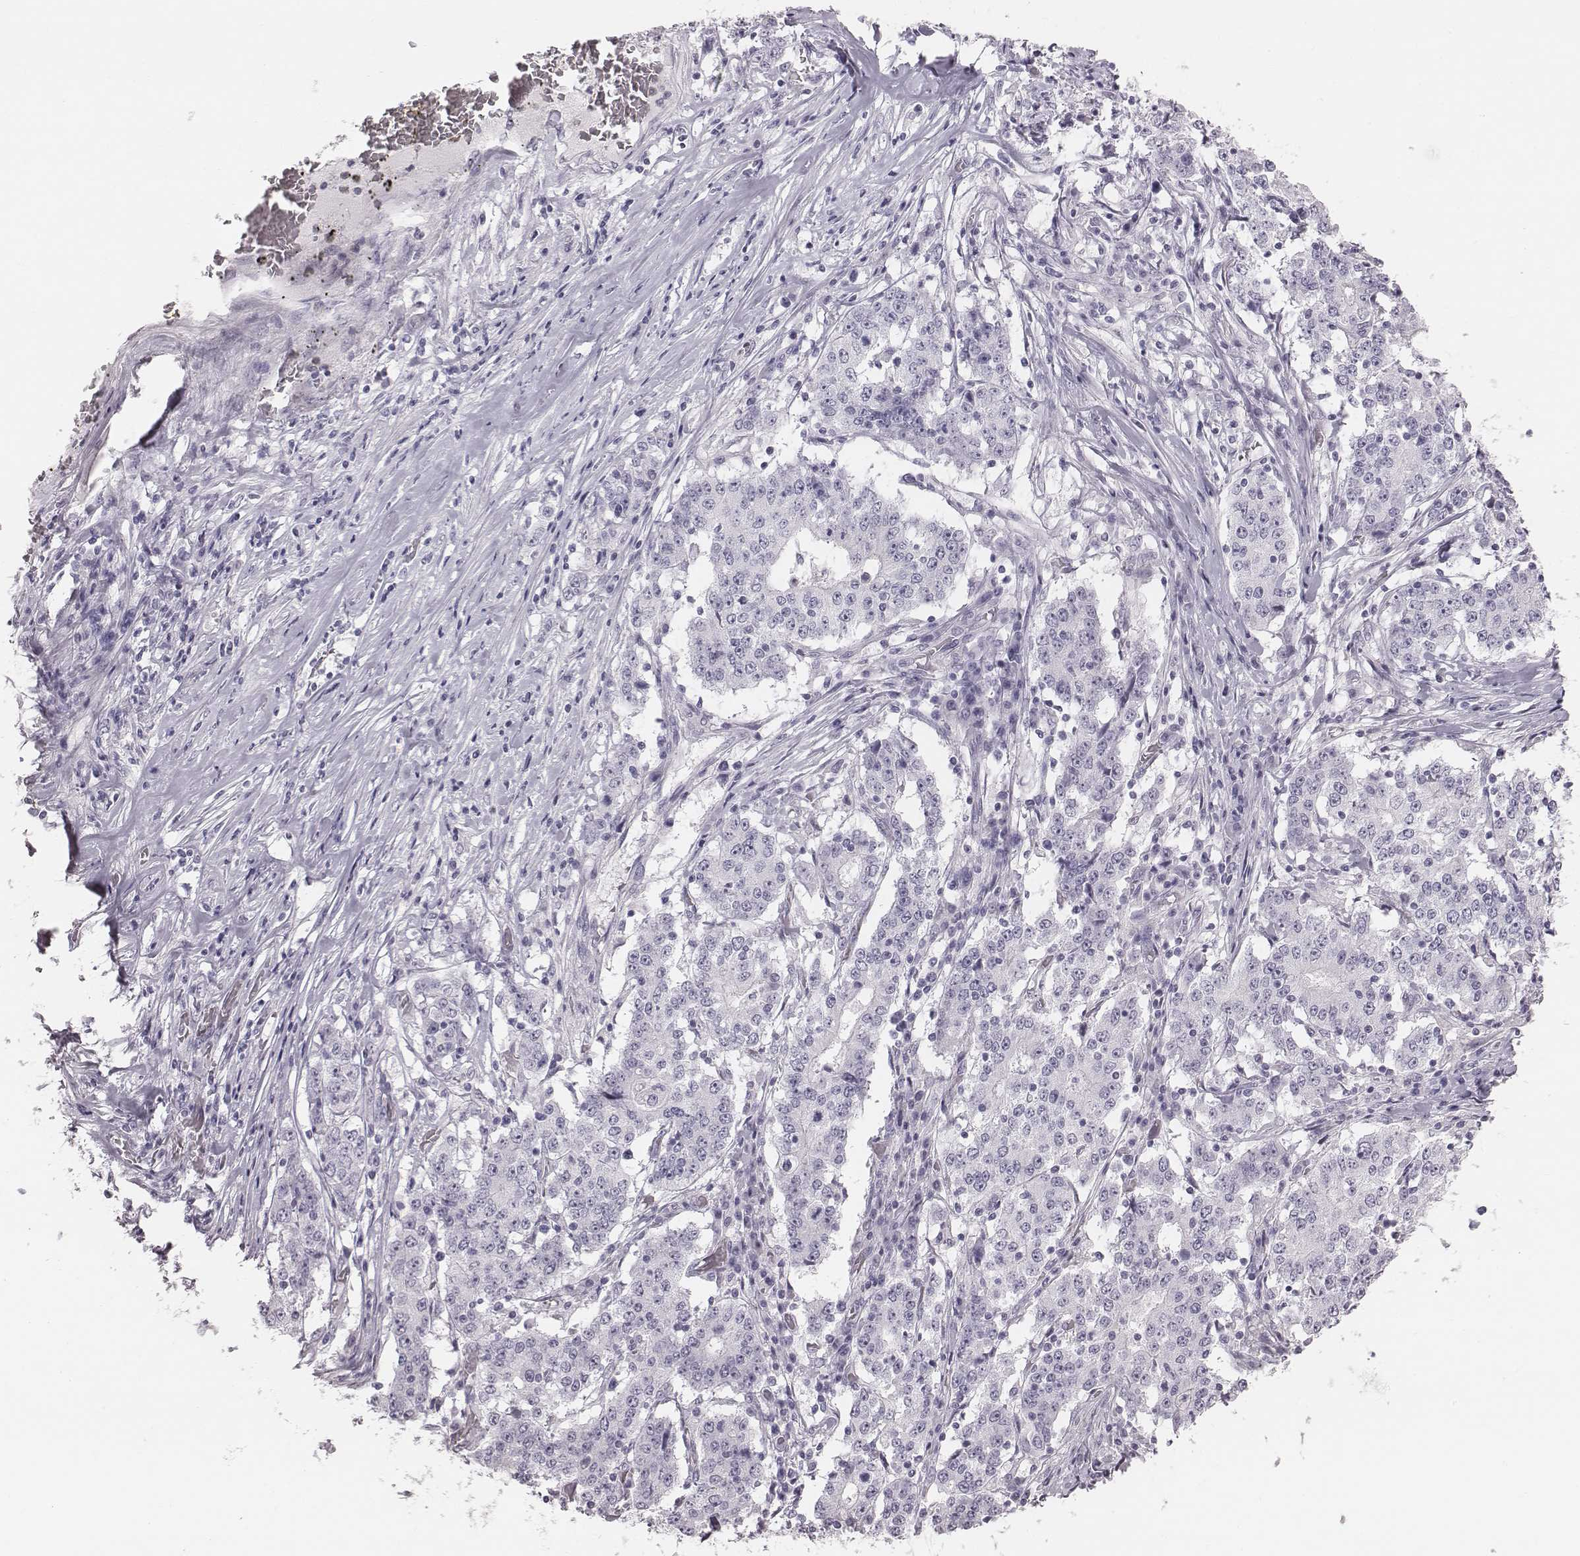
{"staining": {"intensity": "negative", "quantity": "none", "location": "none"}, "tissue": "stomach cancer", "cell_type": "Tumor cells", "image_type": "cancer", "snomed": [{"axis": "morphology", "description": "Adenocarcinoma, NOS"}, {"axis": "topography", "description": "Stomach"}], "caption": "This image is of adenocarcinoma (stomach) stained with immunohistochemistry (IHC) to label a protein in brown with the nuclei are counter-stained blue. There is no expression in tumor cells.", "gene": "C6orf58", "patient": {"sex": "male", "age": 59}}